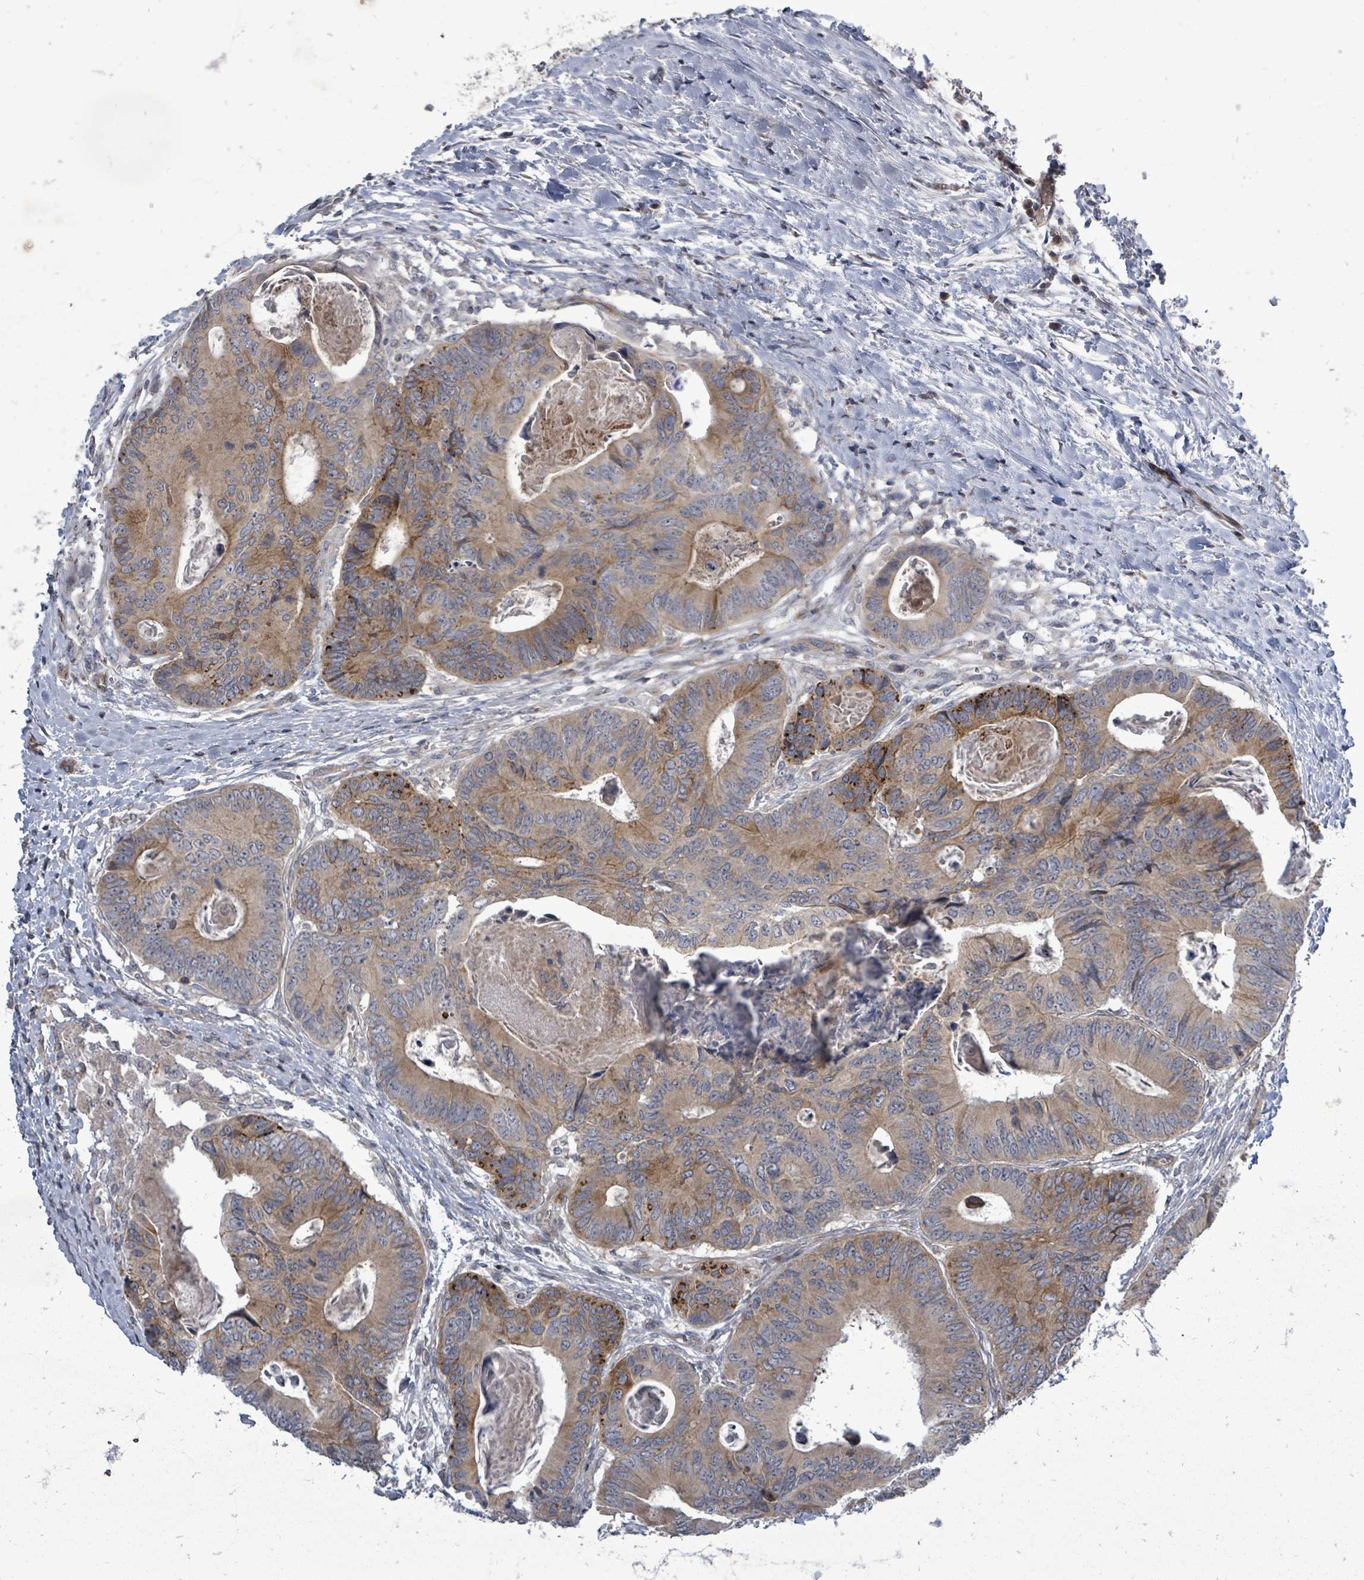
{"staining": {"intensity": "moderate", "quantity": ">75%", "location": "cytoplasmic/membranous"}, "tissue": "colorectal cancer", "cell_type": "Tumor cells", "image_type": "cancer", "snomed": [{"axis": "morphology", "description": "Adenocarcinoma, NOS"}, {"axis": "topography", "description": "Colon"}], "caption": "An image of adenocarcinoma (colorectal) stained for a protein demonstrates moderate cytoplasmic/membranous brown staining in tumor cells. The protein is shown in brown color, while the nuclei are stained blue.", "gene": "RALGAPB", "patient": {"sex": "male", "age": 85}}